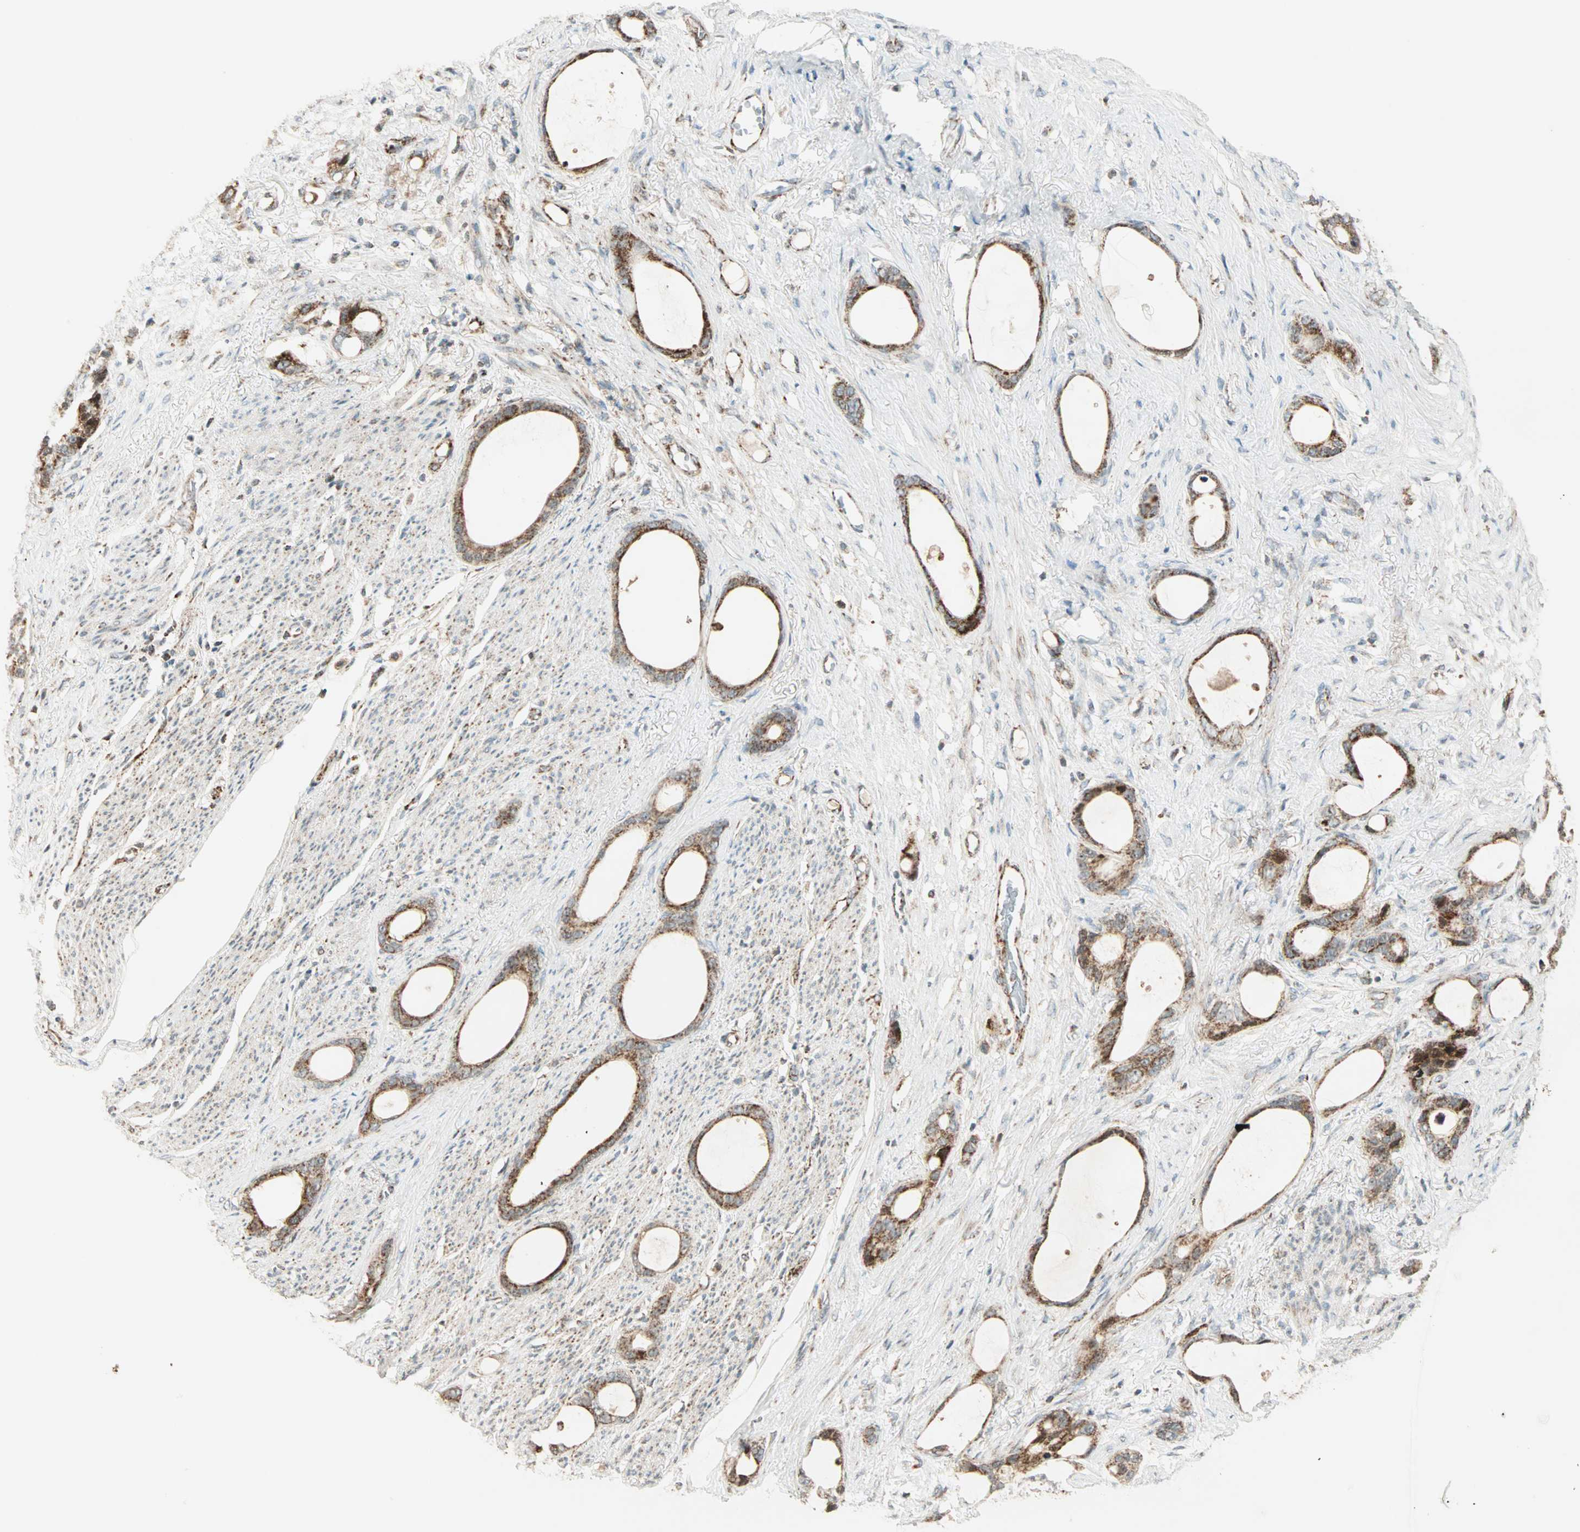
{"staining": {"intensity": "weak", "quantity": ">75%", "location": "cytoplasmic/membranous"}, "tissue": "stomach cancer", "cell_type": "Tumor cells", "image_type": "cancer", "snomed": [{"axis": "morphology", "description": "Adenocarcinoma, NOS"}, {"axis": "topography", "description": "Stomach"}], "caption": "DAB (3,3'-diaminobenzidine) immunohistochemical staining of human stomach adenocarcinoma exhibits weak cytoplasmic/membranous protein staining in approximately >75% of tumor cells.", "gene": "SPRY4", "patient": {"sex": "female", "age": 75}}